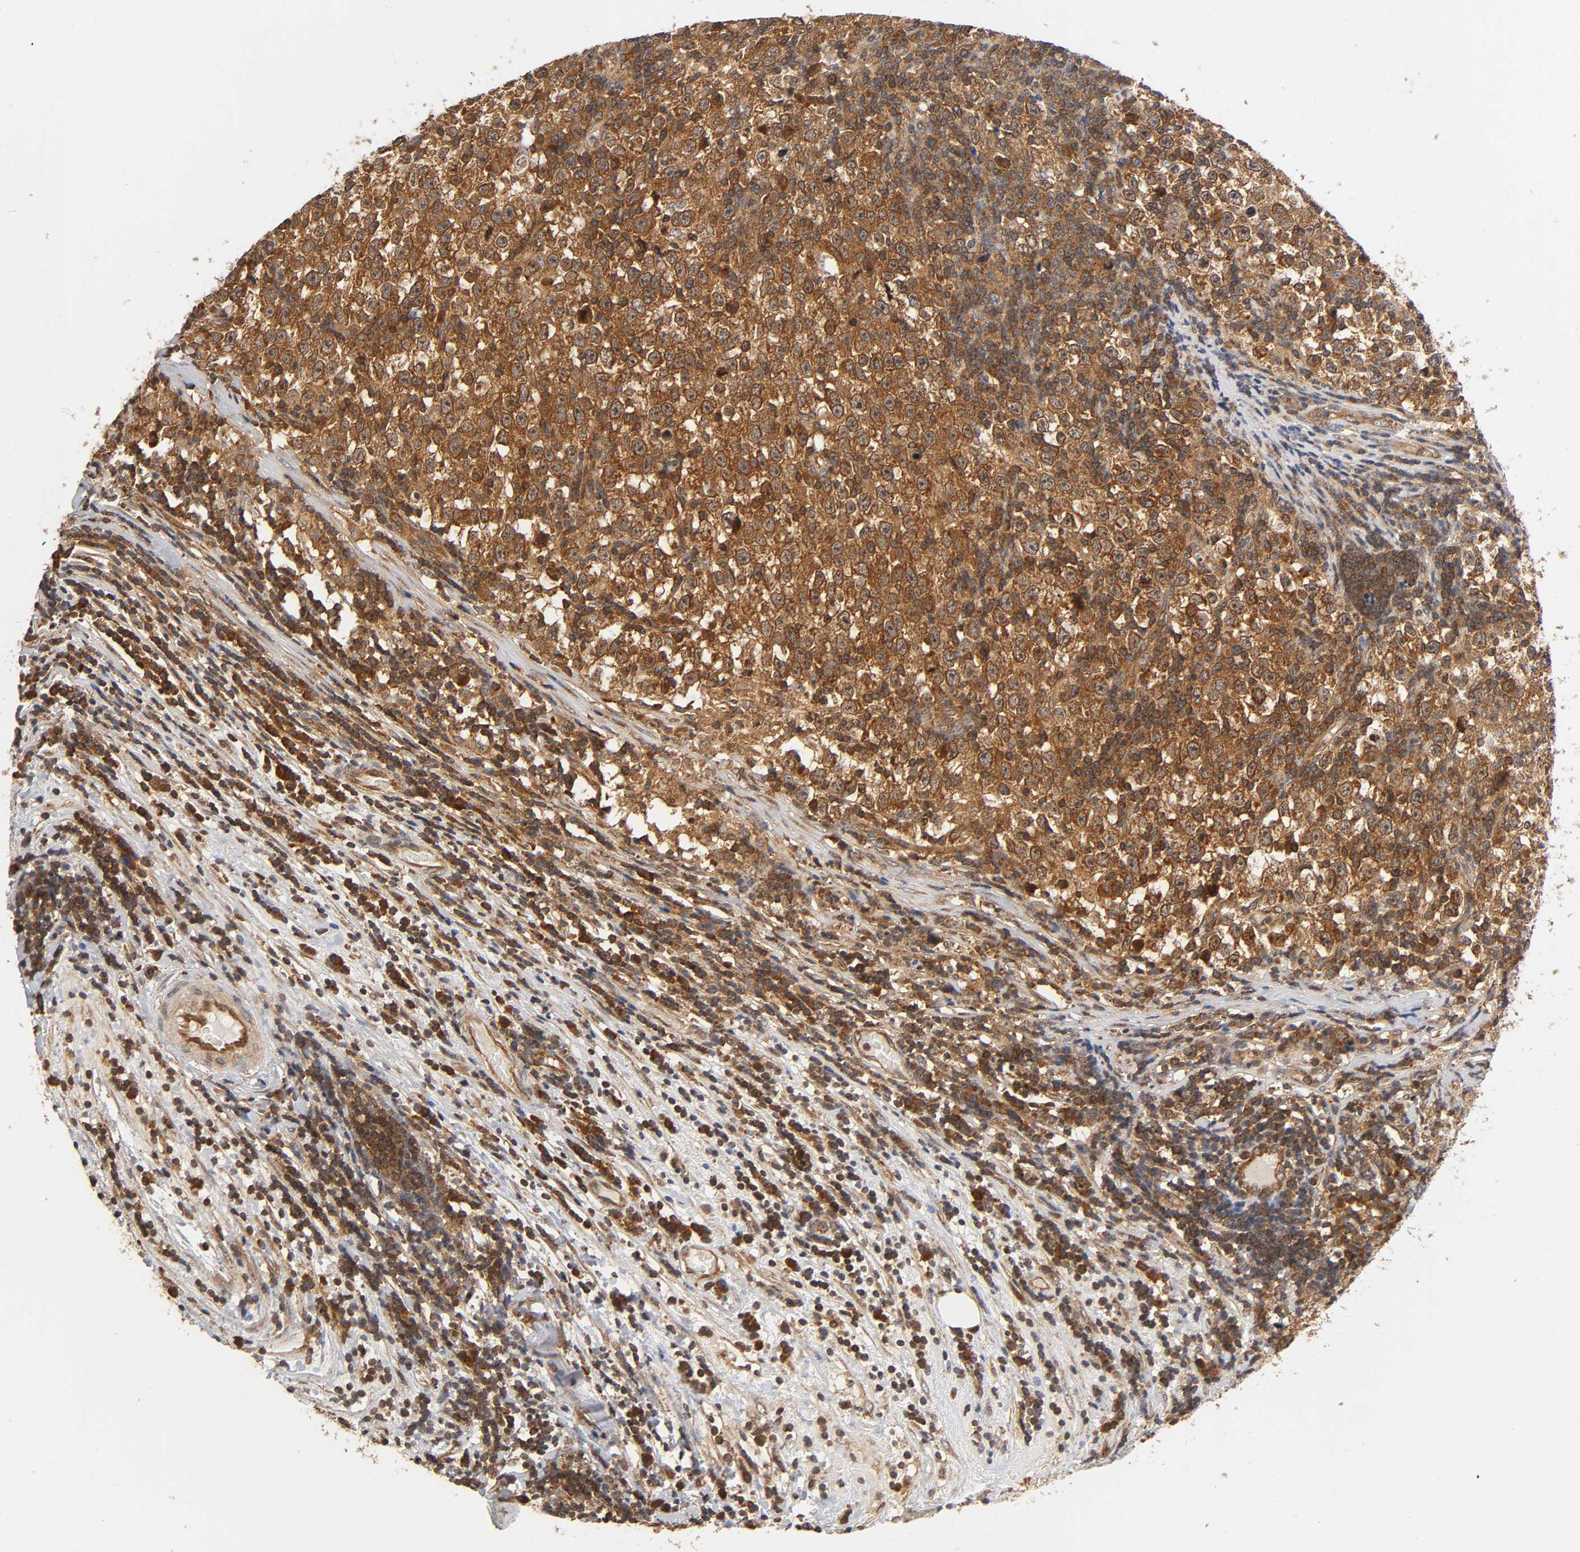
{"staining": {"intensity": "strong", "quantity": ">75%", "location": "cytoplasmic/membranous"}, "tissue": "testis cancer", "cell_type": "Tumor cells", "image_type": "cancer", "snomed": [{"axis": "morphology", "description": "Seminoma, NOS"}, {"axis": "topography", "description": "Testis"}], "caption": "Protein staining of testis cancer tissue reveals strong cytoplasmic/membranous positivity in about >75% of tumor cells.", "gene": "PAFAH1B1", "patient": {"sex": "male", "age": 43}}